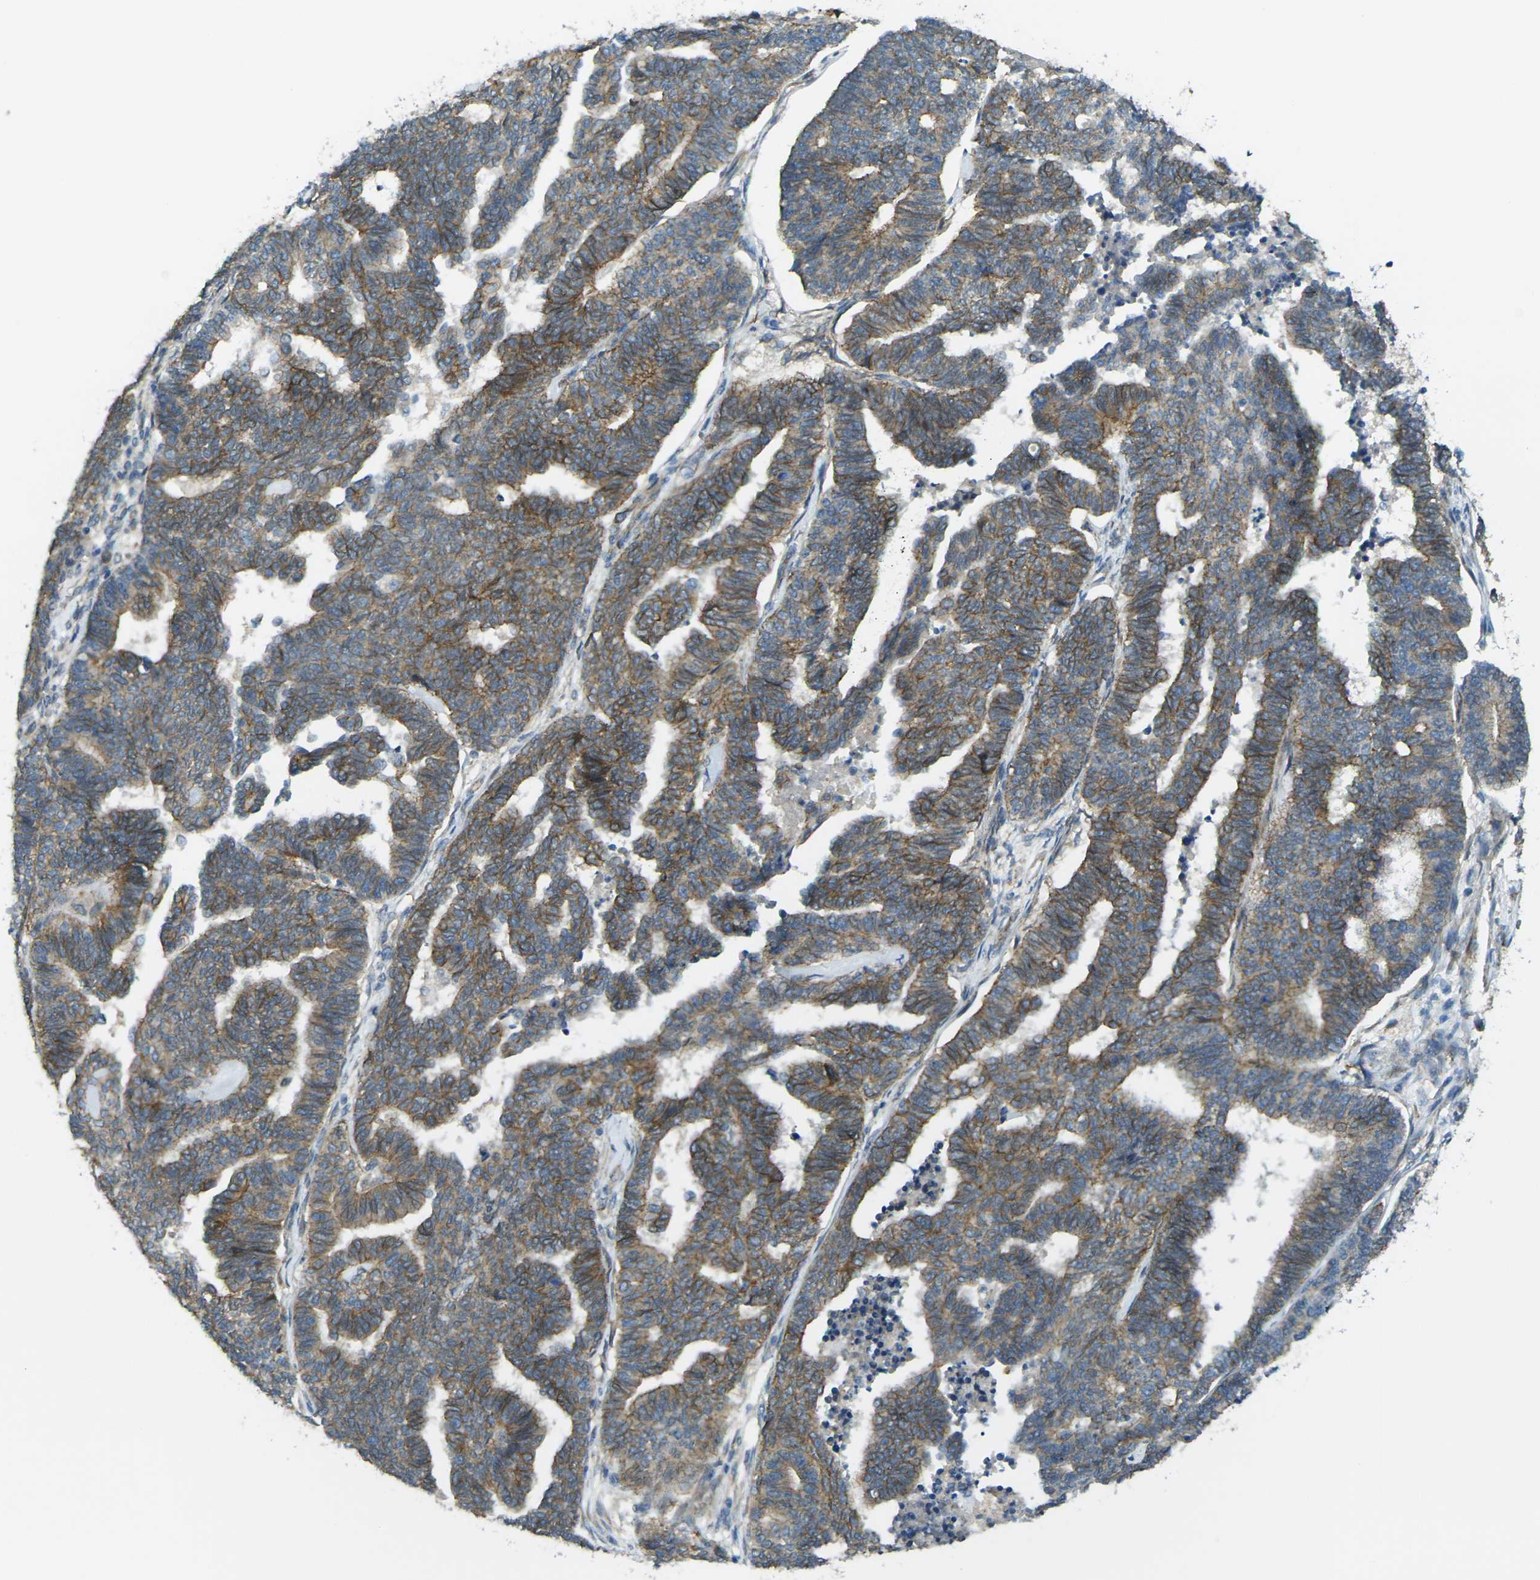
{"staining": {"intensity": "moderate", "quantity": "25%-75%", "location": "cytoplasmic/membranous"}, "tissue": "endometrial cancer", "cell_type": "Tumor cells", "image_type": "cancer", "snomed": [{"axis": "morphology", "description": "Adenocarcinoma, NOS"}, {"axis": "topography", "description": "Endometrium"}], "caption": "High-power microscopy captured an IHC micrograph of adenocarcinoma (endometrial), revealing moderate cytoplasmic/membranous expression in about 25%-75% of tumor cells.", "gene": "RHBDD1", "patient": {"sex": "female", "age": 70}}